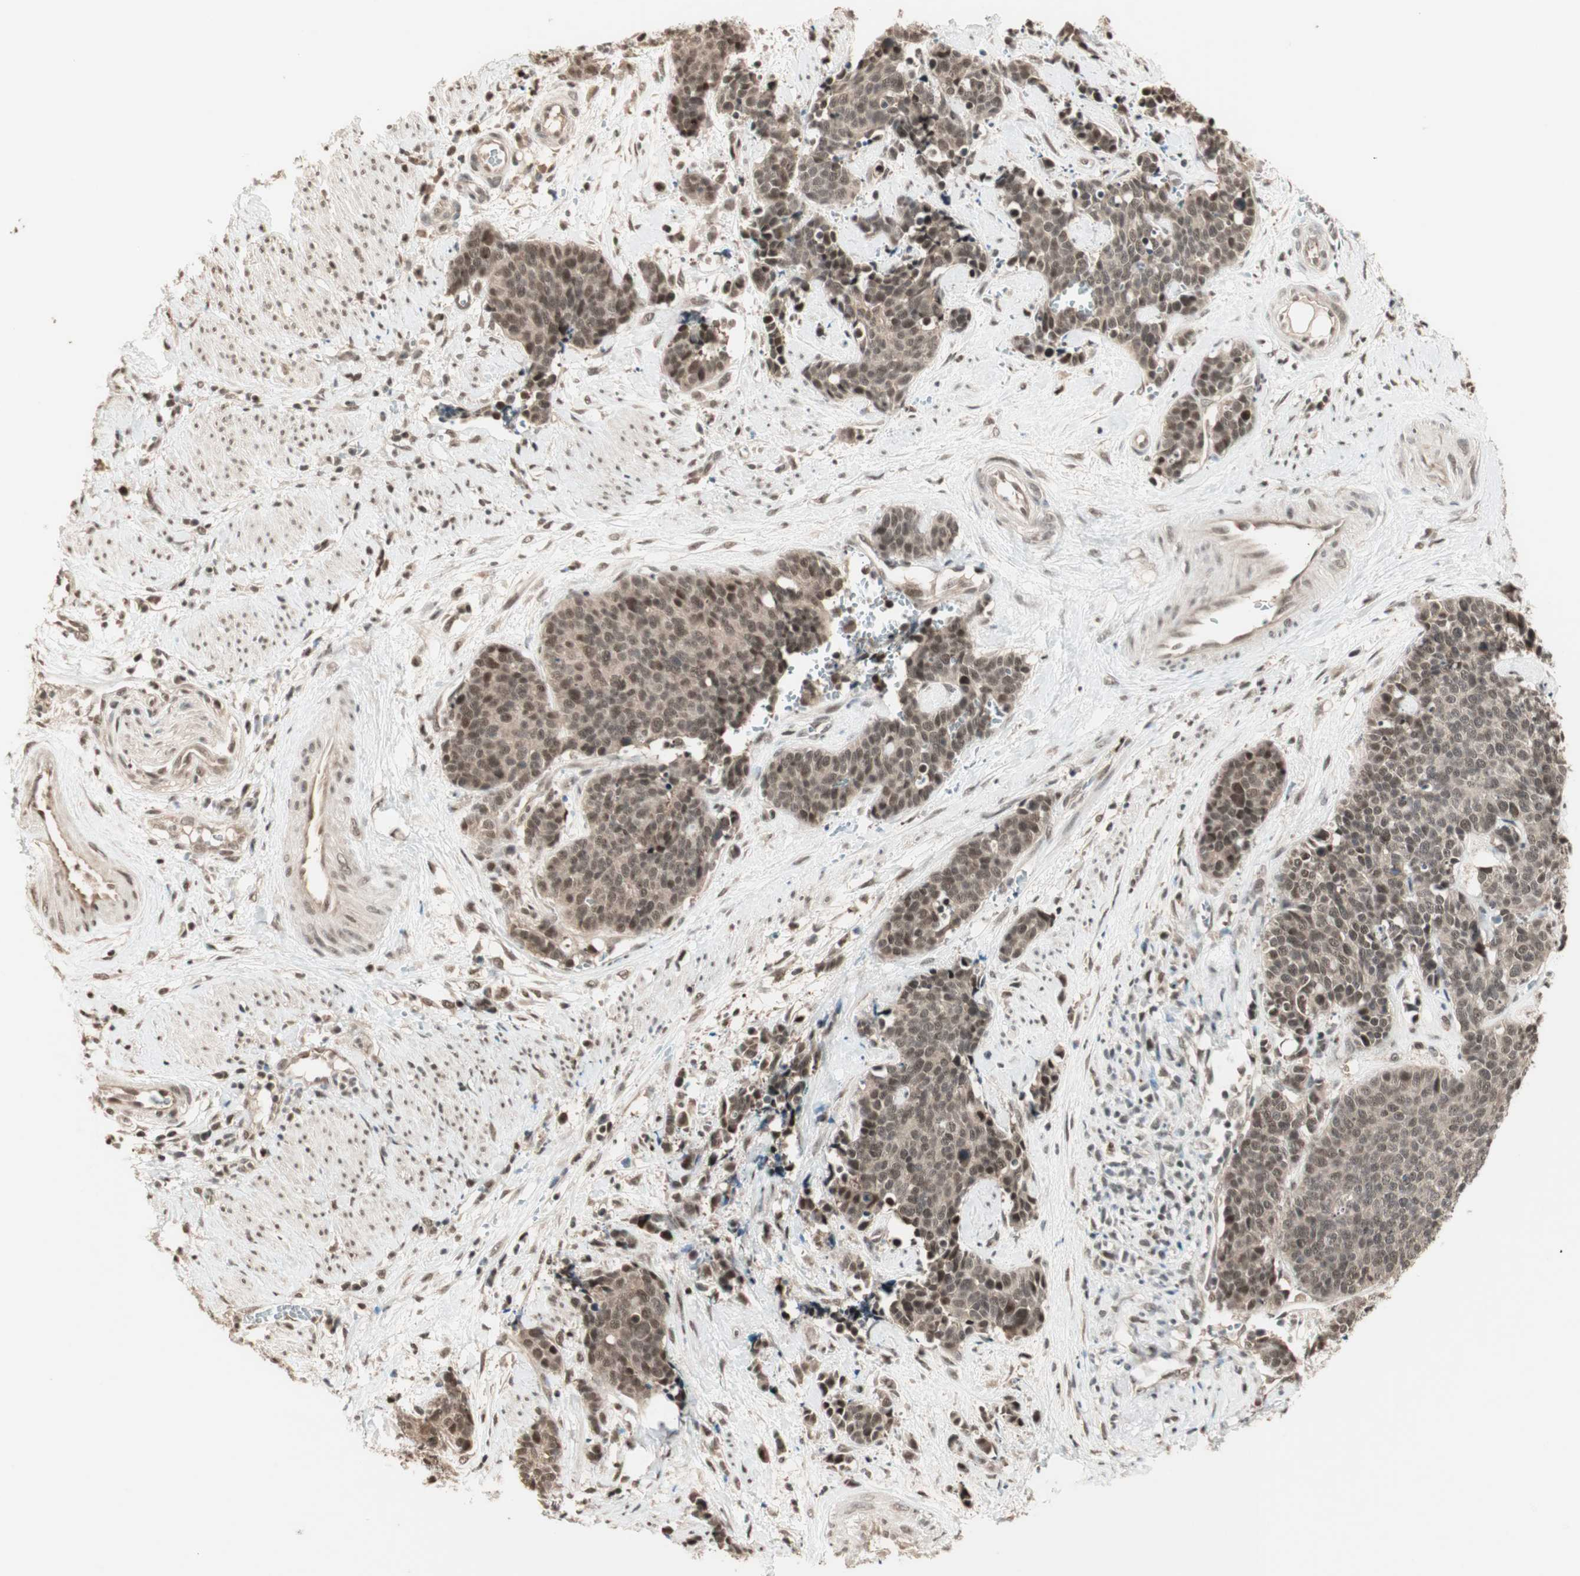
{"staining": {"intensity": "moderate", "quantity": ">75%", "location": "nuclear"}, "tissue": "cervical cancer", "cell_type": "Tumor cells", "image_type": "cancer", "snomed": [{"axis": "morphology", "description": "Squamous cell carcinoma, NOS"}, {"axis": "topography", "description": "Cervix"}], "caption": "This photomicrograph shows immunohistochemistry (IHC) staining of human cervical cancer (squamous cell carcinoma), with medium moderate nuclear positivity in approximately >75% of tumor cells.", "gene": "ZNF701", "patient": {"sex": "female", "age": 35}}